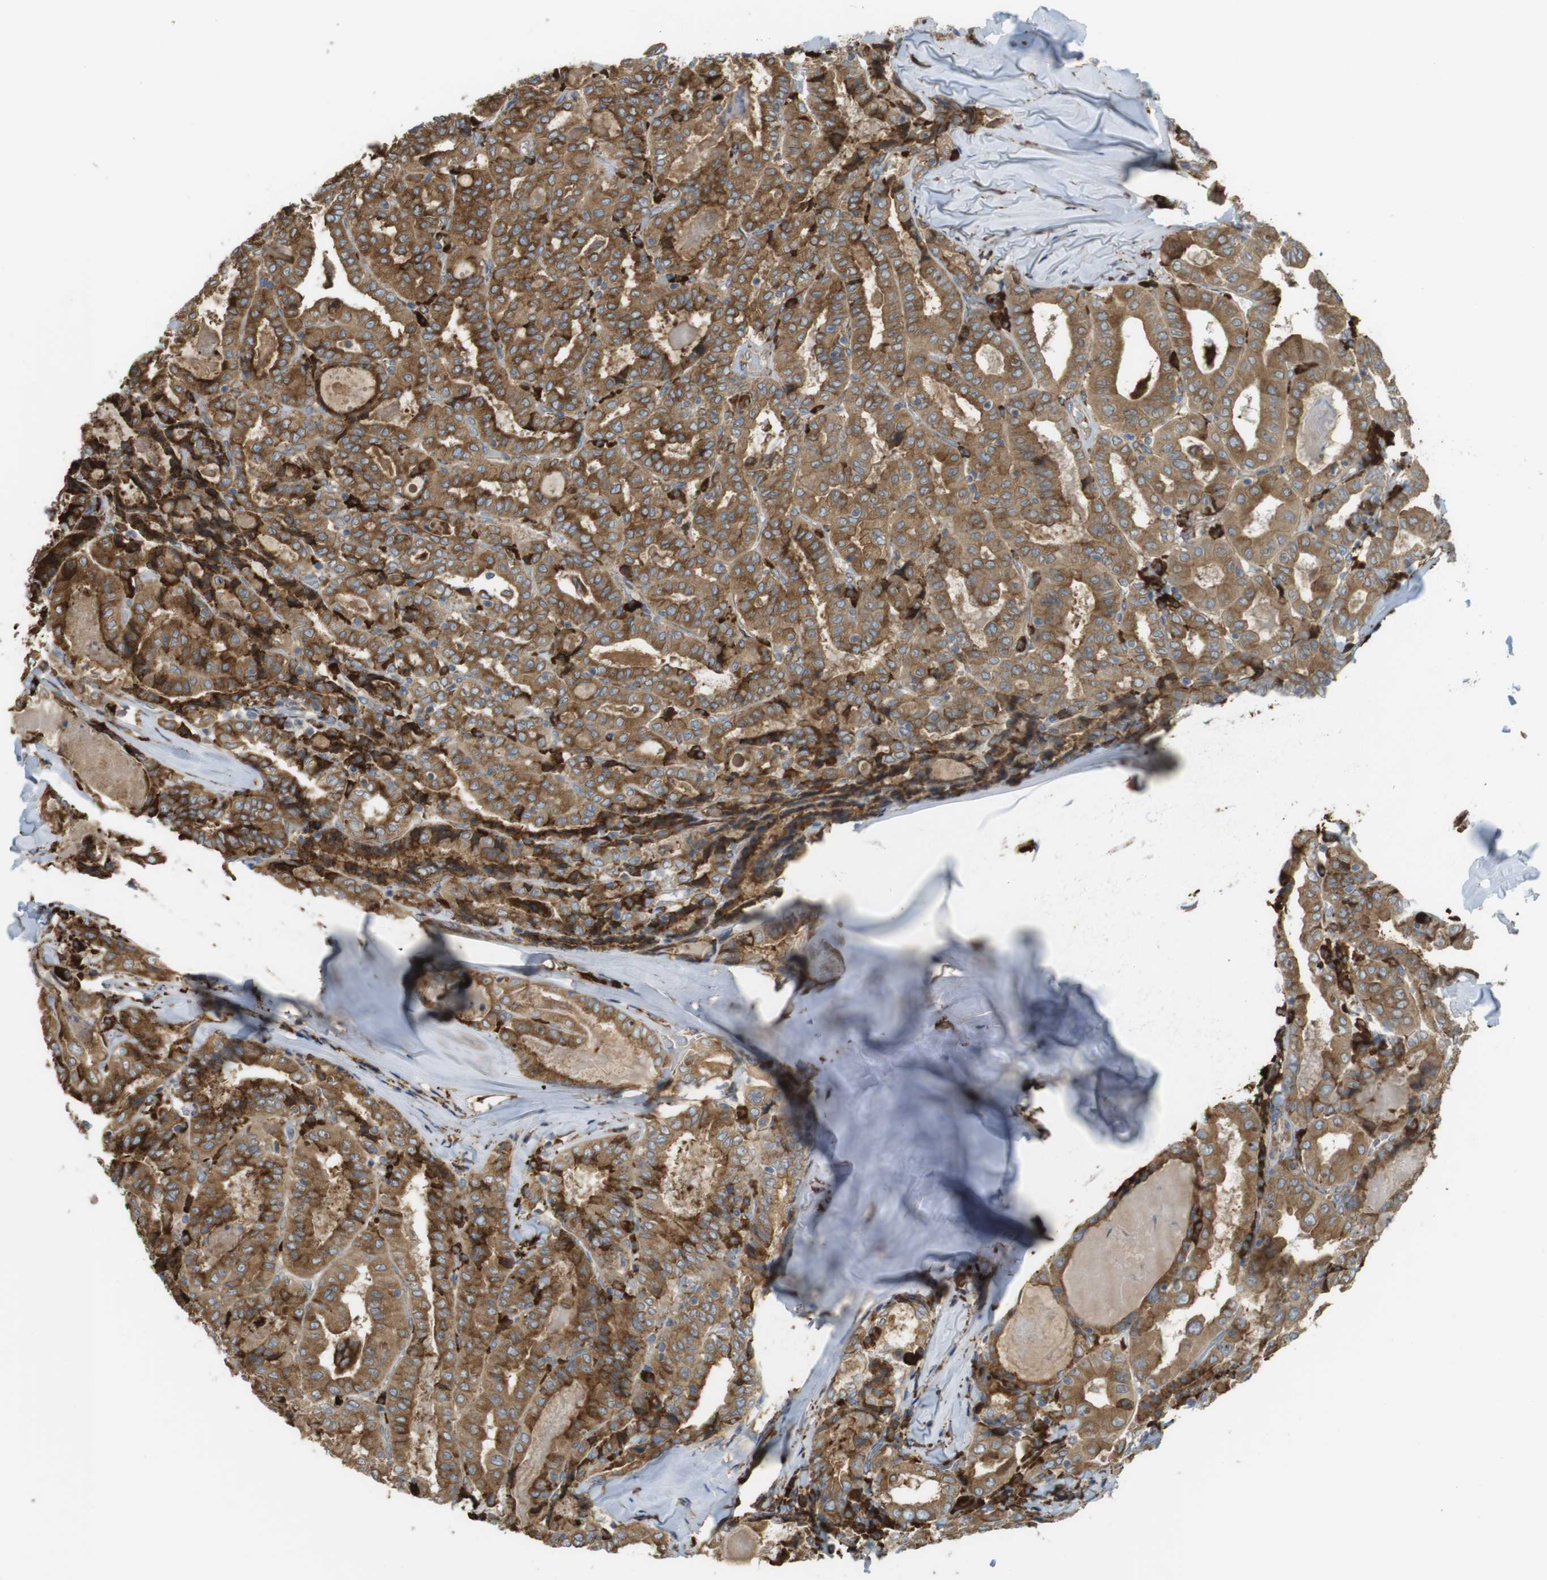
{"staining": {"intensity": "moderate", "quantity": ">75%", "location": "cytoplasmic/membranous"}, "tissue": "thyroid cancer", "cell_type": "Tumor cells", "image_type": "cancer", "snomed": [{"axis": "morphology", "description": "Papillary adenocarcinoma, NOS"}, {"axis": "topography", "description": "Thyroid gland"}], "caption": "Thyroid cancer (papillary adenocarcinoma) stained with a protein marker shows moderate staining in tumor cells.", "gene": "MBOAT2", "patient": {"sex": "female", "age": 42}}